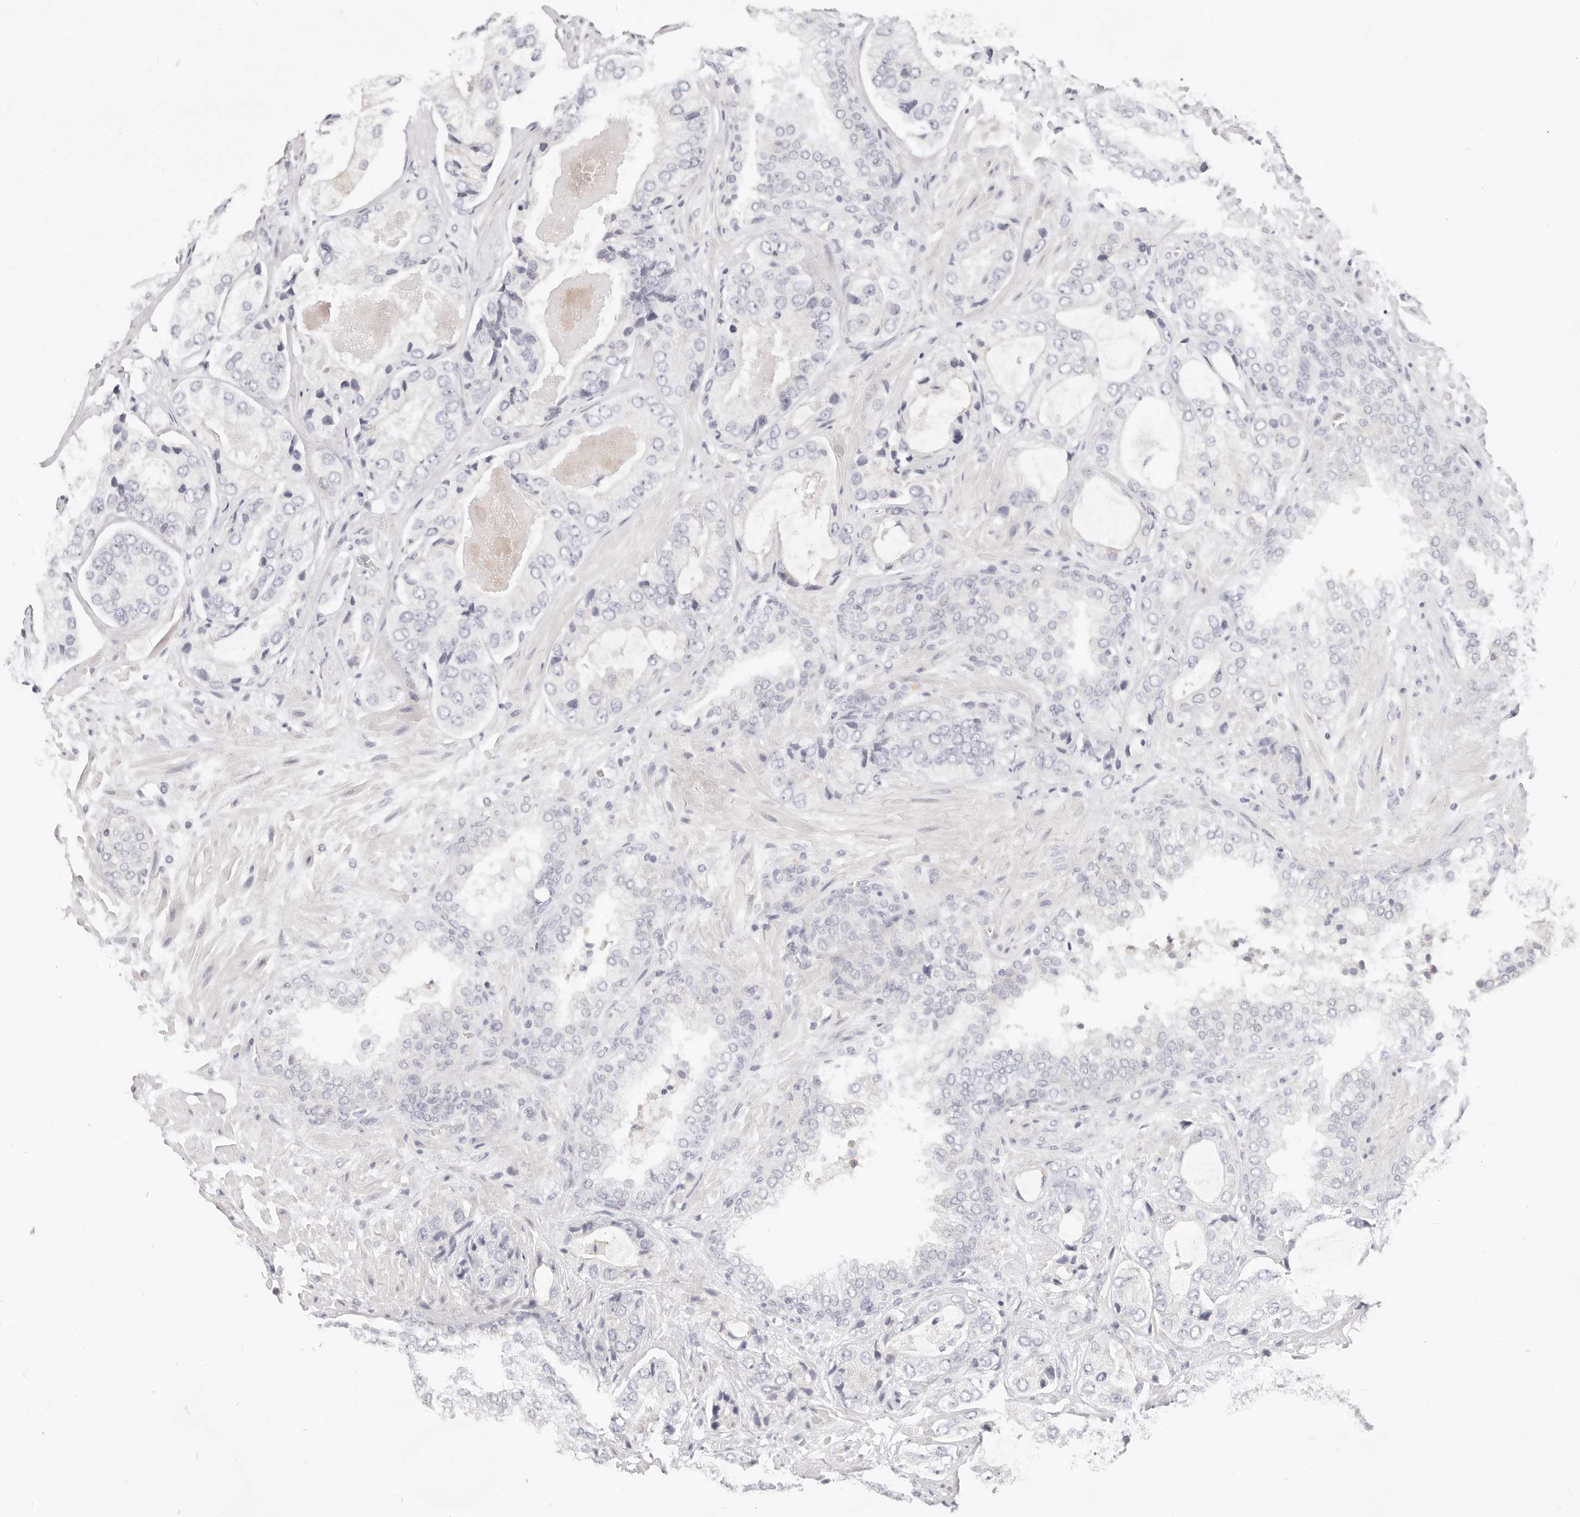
{"staining": {"intensity": "negative", "quantity": "none", "location": "none"}, "tissue": "prostate cancer", "cell_type": "Tumor cells", "image_type": "cancer", "snomed": [{"axis": "morphology", "description": "Normal tissue, NOS"}, {"axis": "morphology", "description": "Adenocarcinoma, High grade"}, {"axis": "topography", "description": "Prostate"}, {"axis": "topography", "description": "Peripheral nerve tissue"}], "caption": "IHC of prostate cancer displays no staining in tumor cells.", "gene": "ASCL1", "patient": {"sex": "male", "age": 59}}